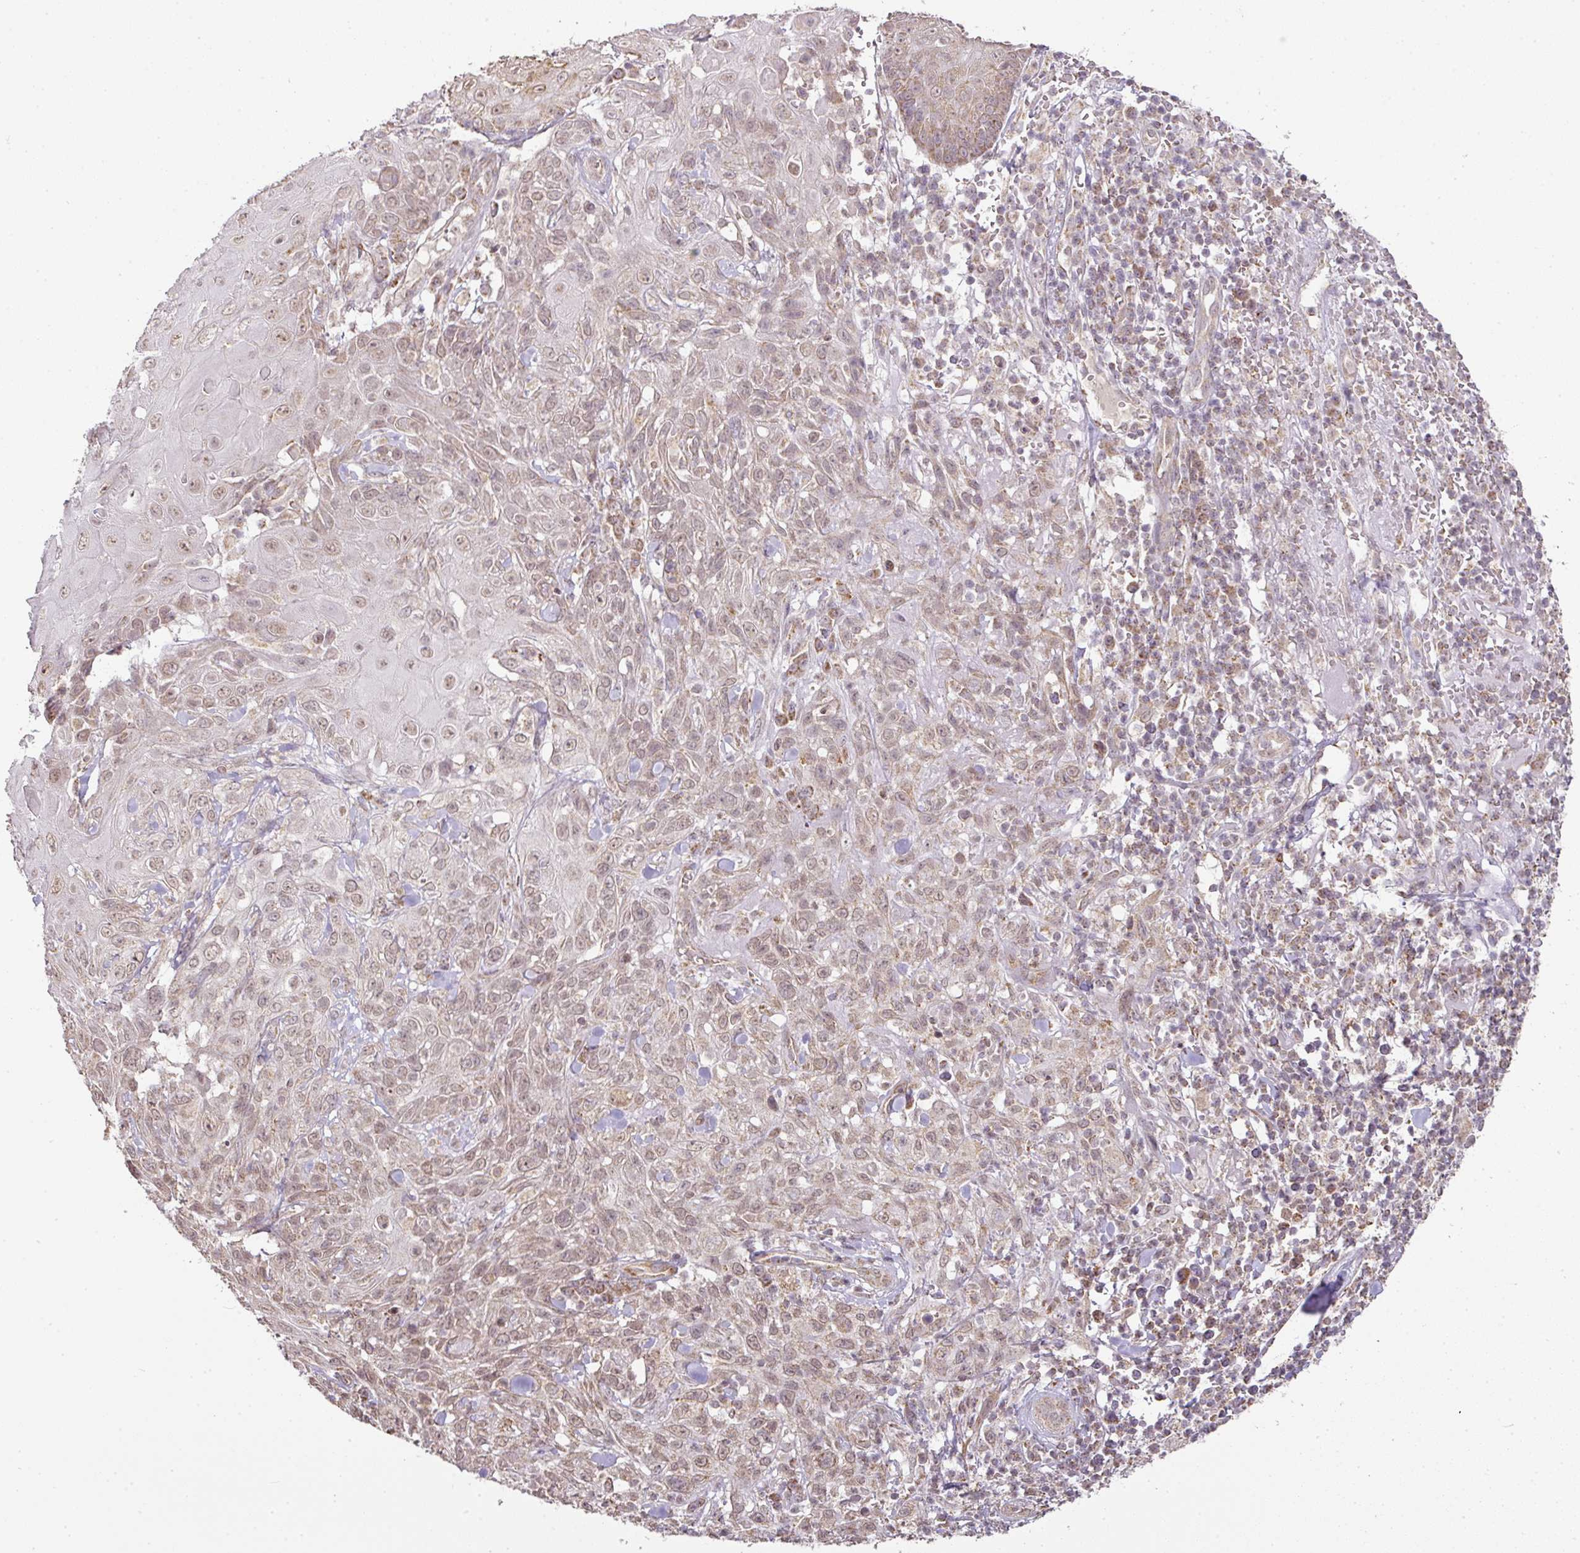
{"staining": {"intensity": "moderate", "quantity": ">75%", "location": "nuclear"}, "tissue": "skin cancer", "cell_type": "Tumor cells", "image_type": "cancer", "snomed": [{"axis": "morphology", "description": "Normal tissue, NOS"}, {"axis": "morphology", "description": "Squamous cell carcinoma, NOS"}, {"axis": "topography", "description": "Skin"}, {"axis": "topography", "description": "Cartilage tissue"}], "caption": "About >75% of tumor cells in squamous cell carcinoma (skin) exhibit moderate nuclear protein expression as visualized by brown immunohistochemical staining.", "gene": "MYOM2", "patient": {"sex": "female", "age": 79}}